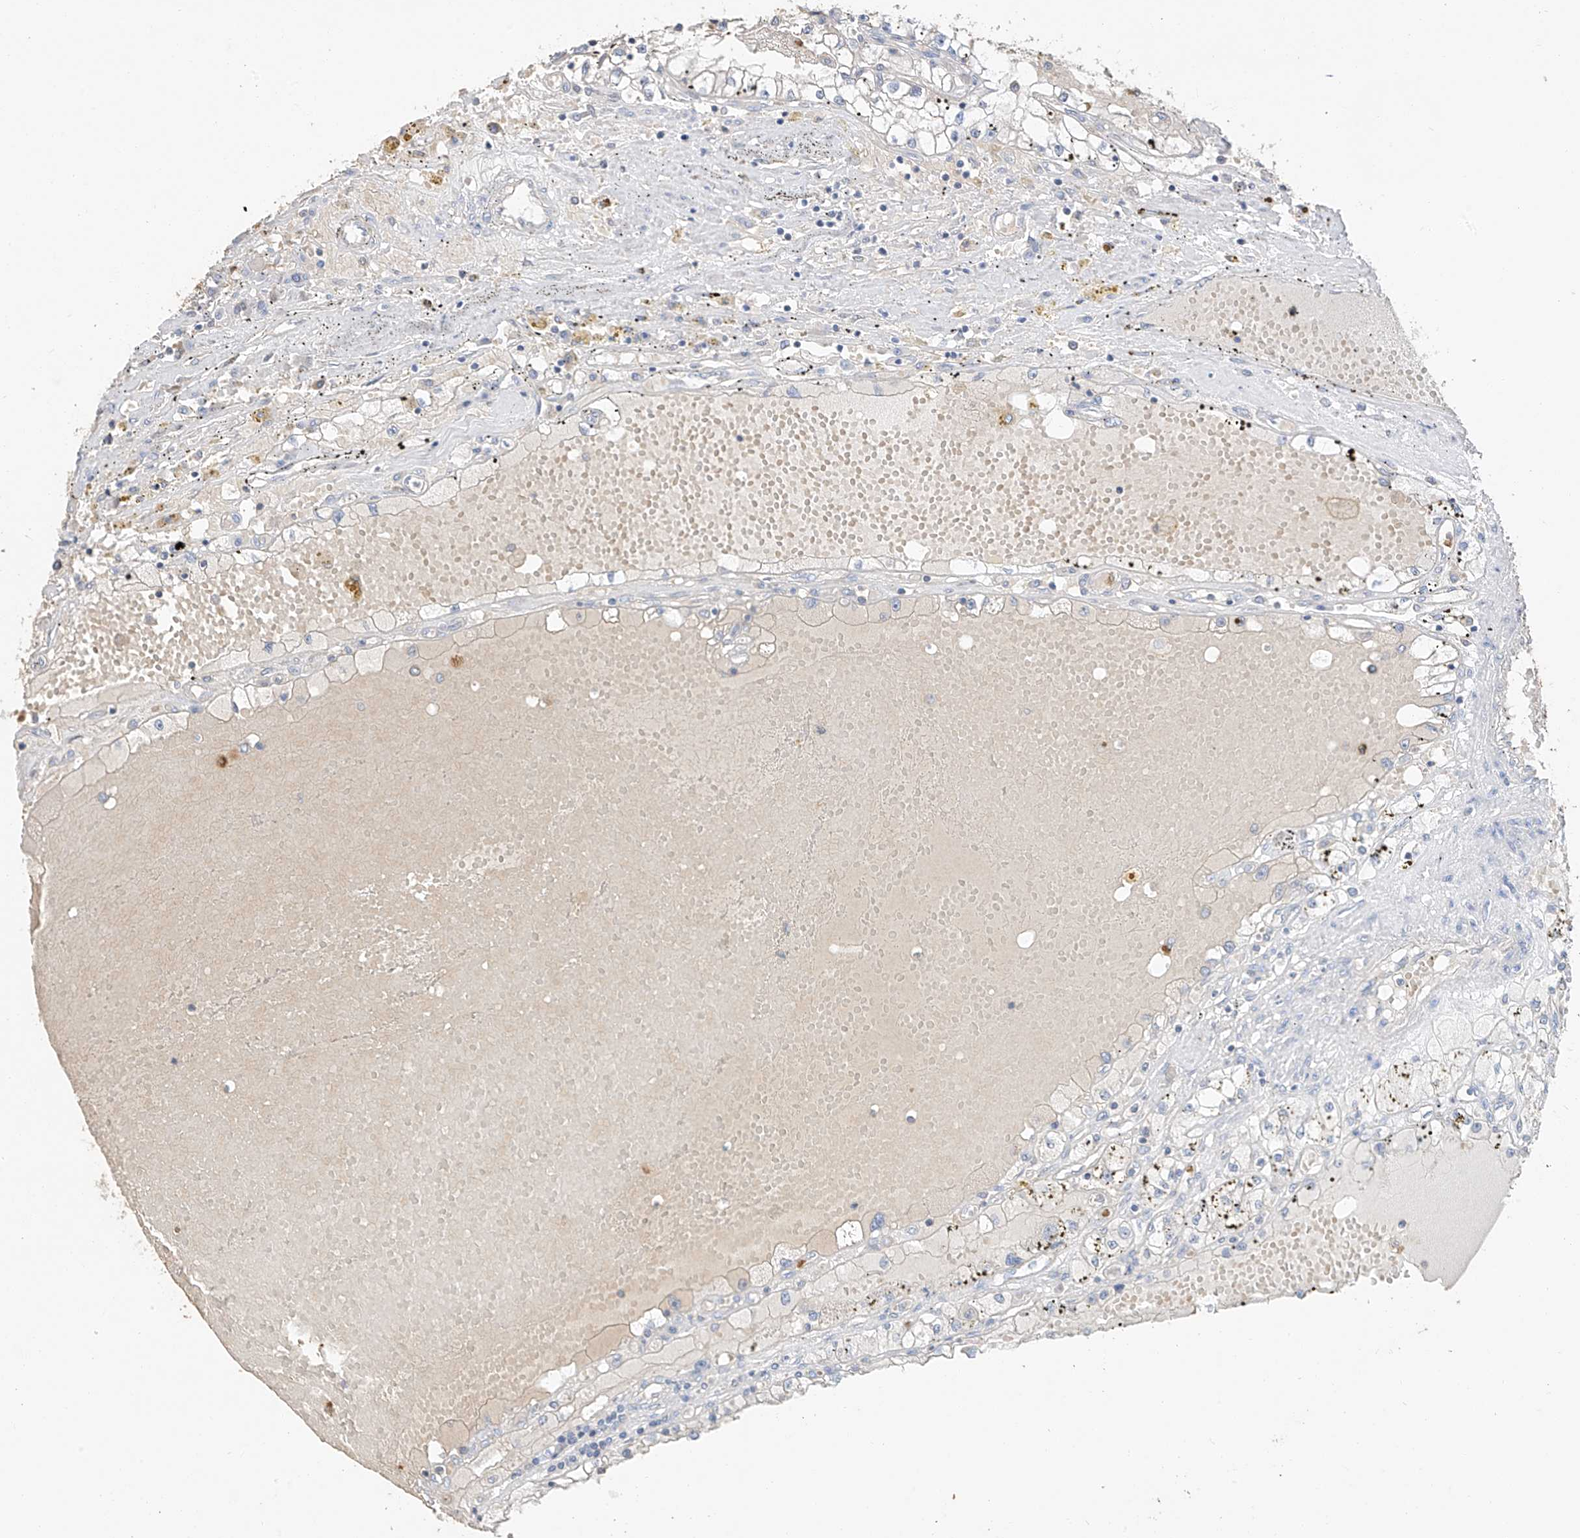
{"staining": {"intensity": "negative", "quantity": "none", "location": "none"}, "tissue": "renal cancer", "cell_type": "Tumor cells", "image_type": "cancer", "snomed": [{"axis": "morphology", "description": "Adenocarcinoma, NOS"}, {"axis": "topography", "description": "Kidney"}], "caption": "Immunohistochemical staining of human renal adenocarcinoma exhibits no significant staining in tumor cells.", "gene": "PAFAH1B3", "patient": {"sex": "male", "age": 56}}